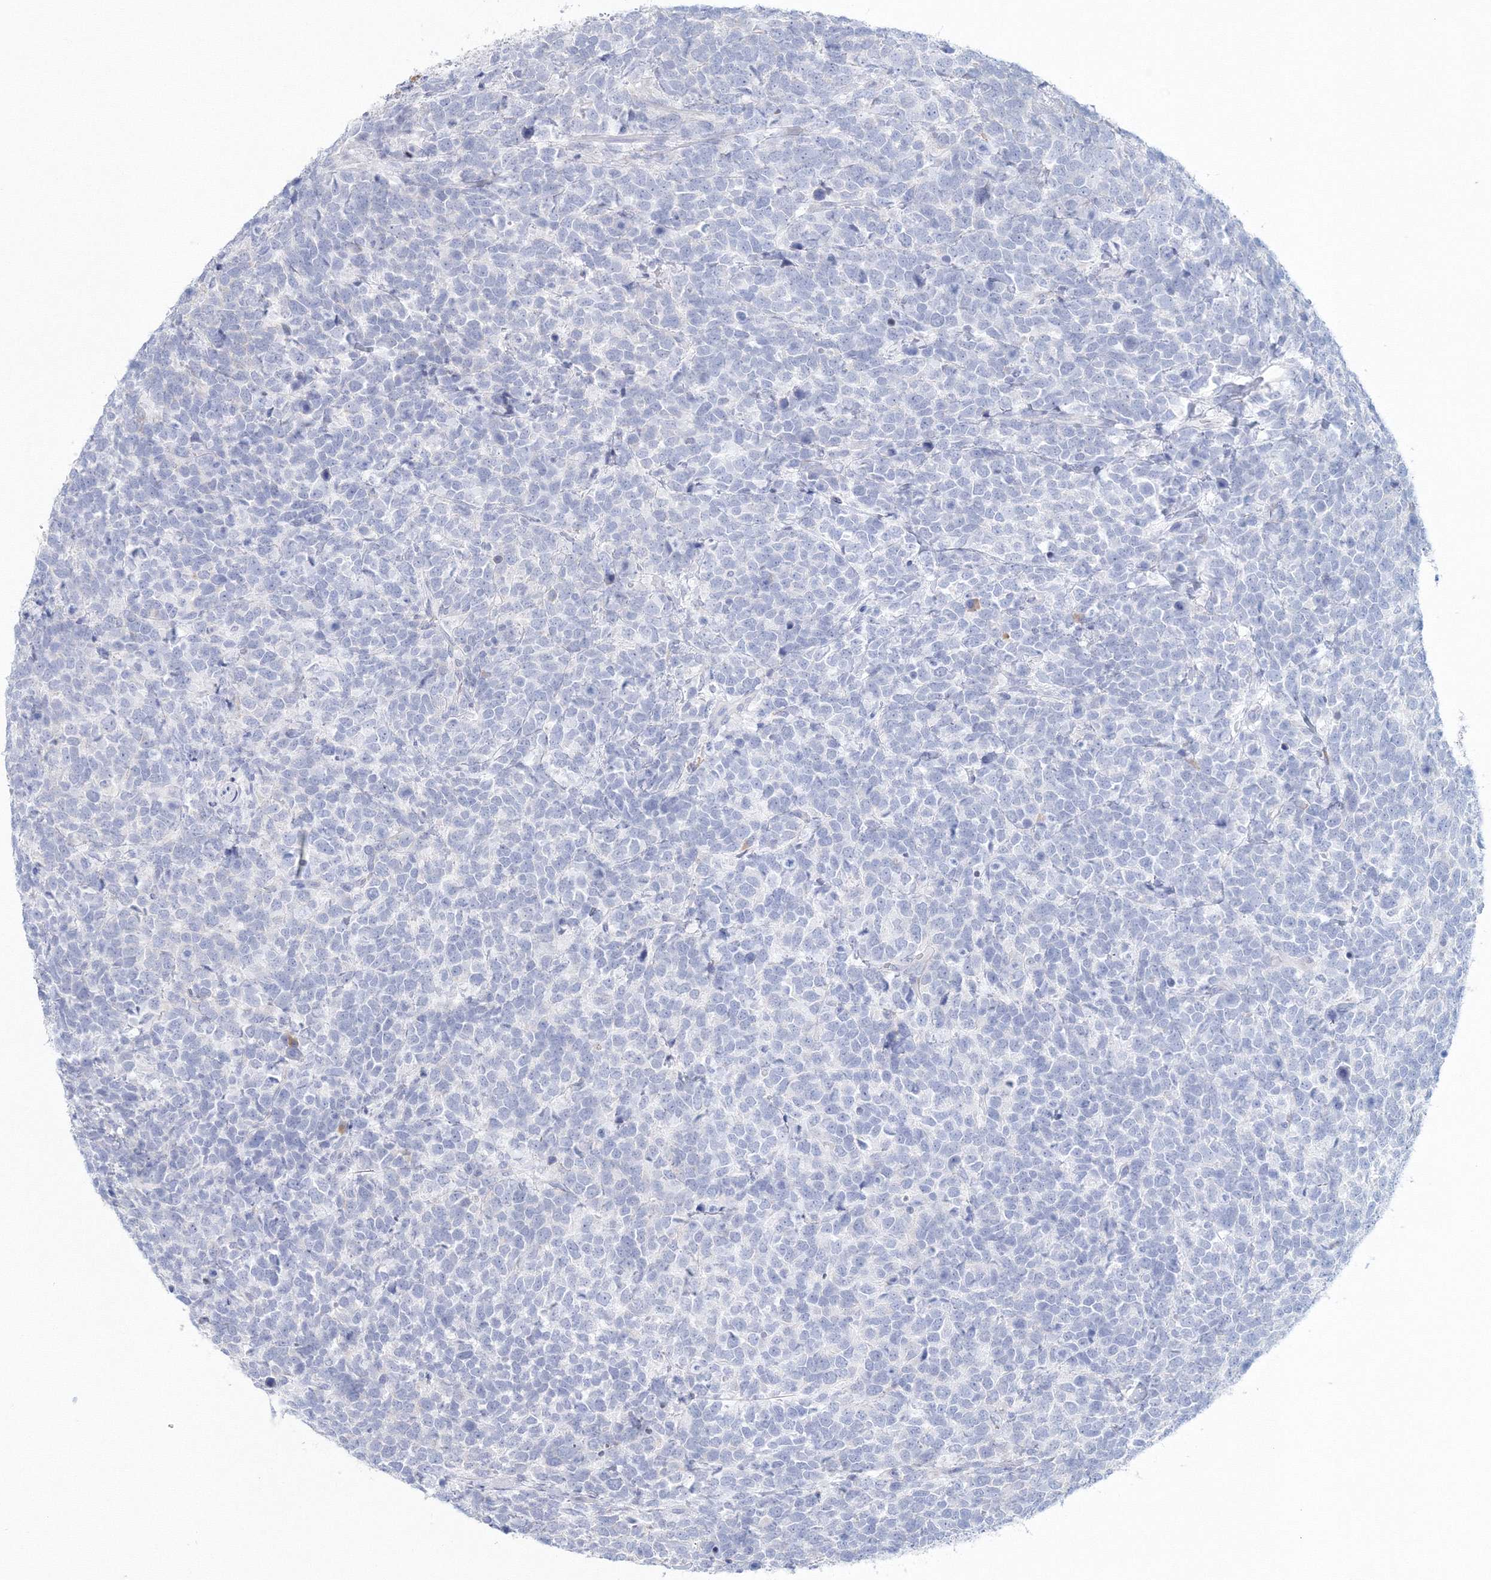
{"staining": {"intensity": "negative", "quantity": "none", "location": "none"}, "tissue": "urothelial cancer", "cell_type": "Tumor cells", "image_type": "cancer", "snomed": [{"axis": "morphology", "description": "Urothelial carcinoma, High grade"}, {"axis": "topography", "description": "Urinary bladder"}], "caption": "Immunohistochemistry (IHC) histopathology image of human high-grade urothelial carcinoma stained for a protein (brown), which exhibits no positivity in tumor cells.", "gene": "VSIG1", "patient": {"sex": "female", "age": 82}}